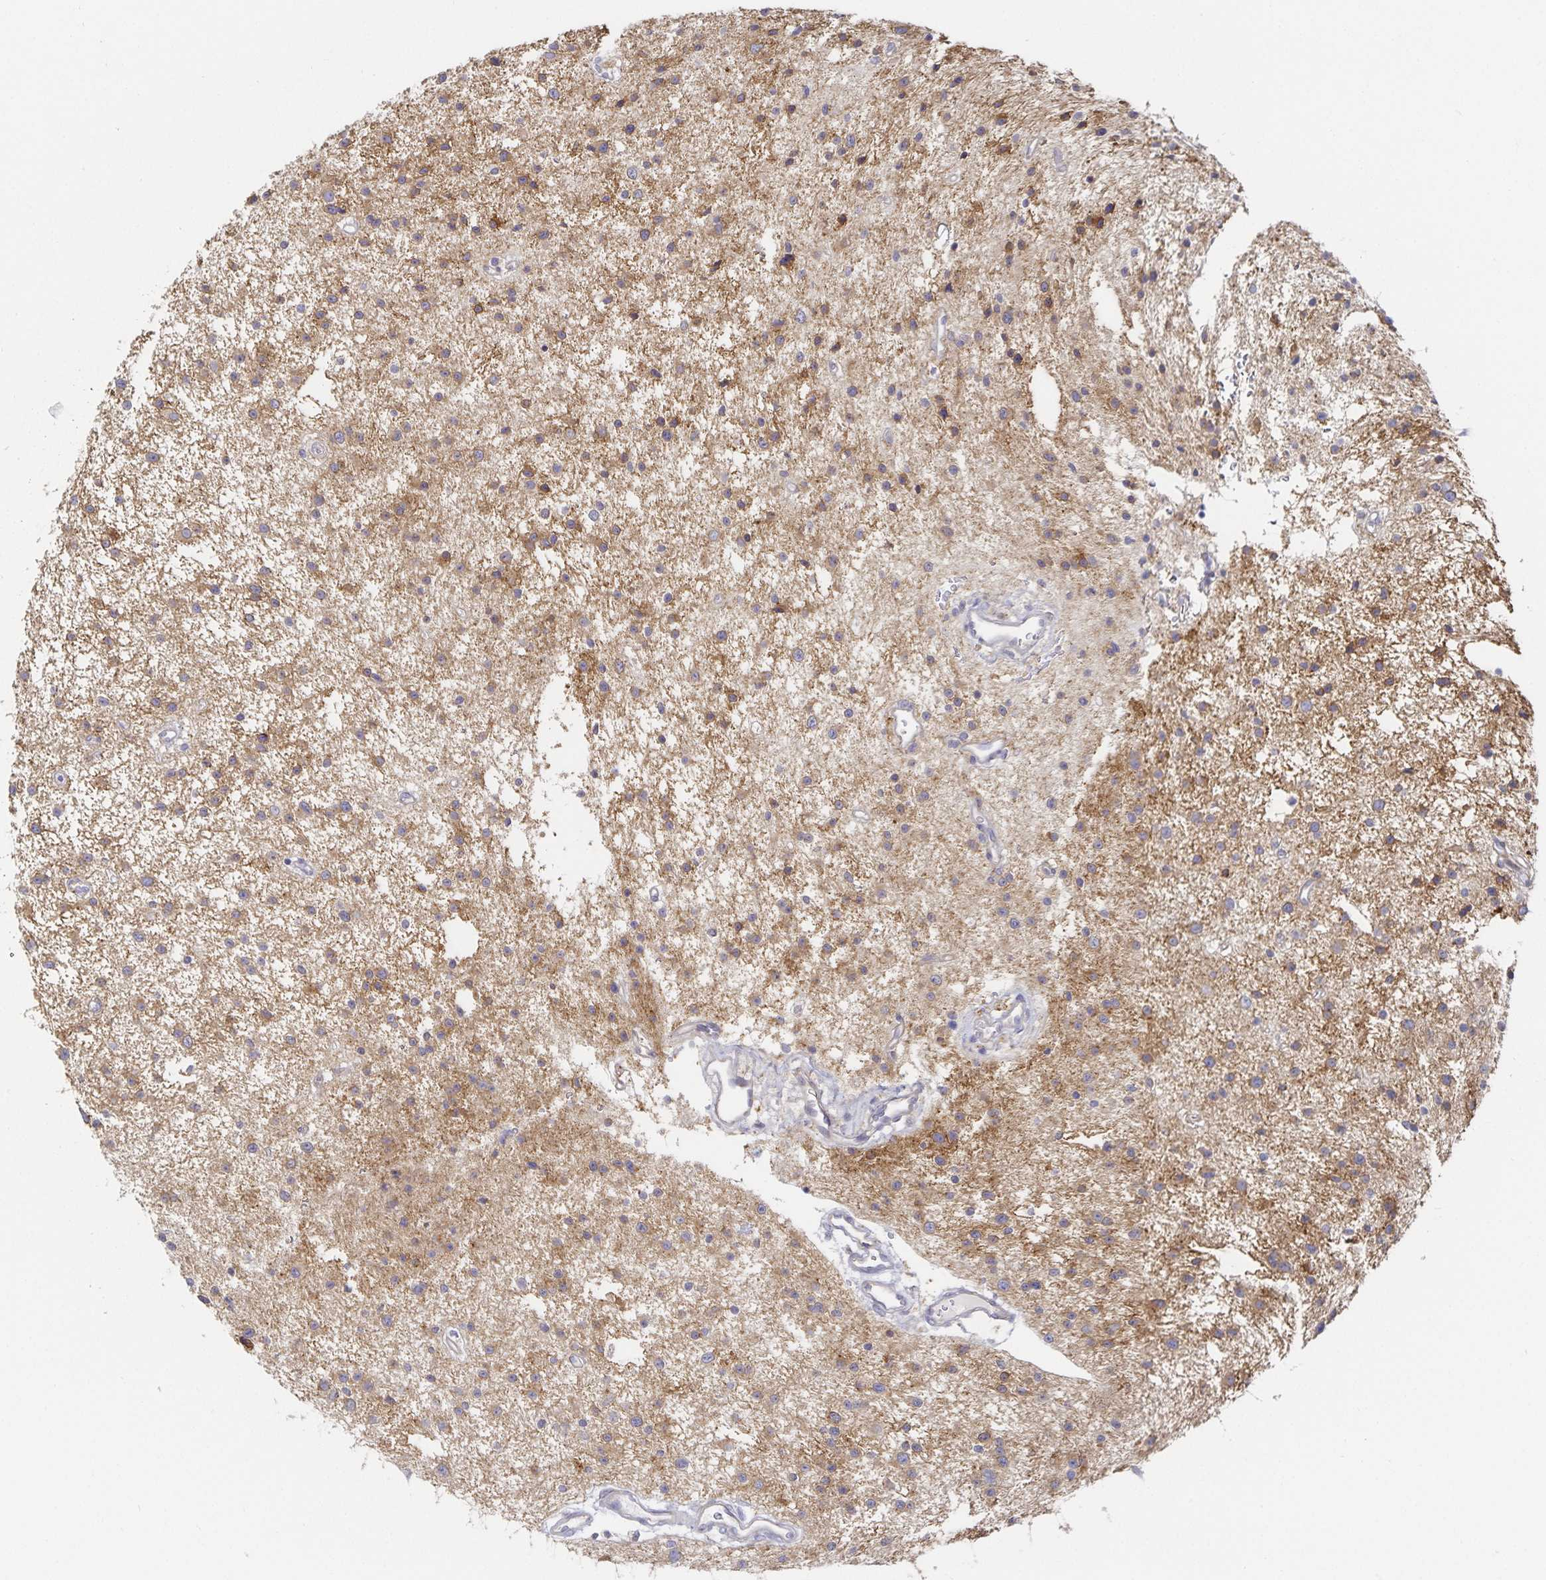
{"staining": {"intensity": "weak", "quantity": ">75%", "location": "cytoplasmic/membranous"}, "tissue": "glioma", "cell_type": "Tumor cells", "image_type": "cancer", "snomed": [{"axis": "morphology", "description": "Glioma, malignant, Low grade"}, {"axis": "topography", "description": "Brain"}], "caption": "Immunohistochemistry (IHC) staining of glioma, which exhibits low levels of weak cytoplasmic/membranous positivity in approximately >75% of tumor cells indicating weak cytoplasmic/membranous protein positivity. The staining was performed using DAB (brown) for protein detection and nuclei were counterstained in hematoxylin (blue).", "gene": "NOMO1", "patient": {"sex": "male", "age": 43}}